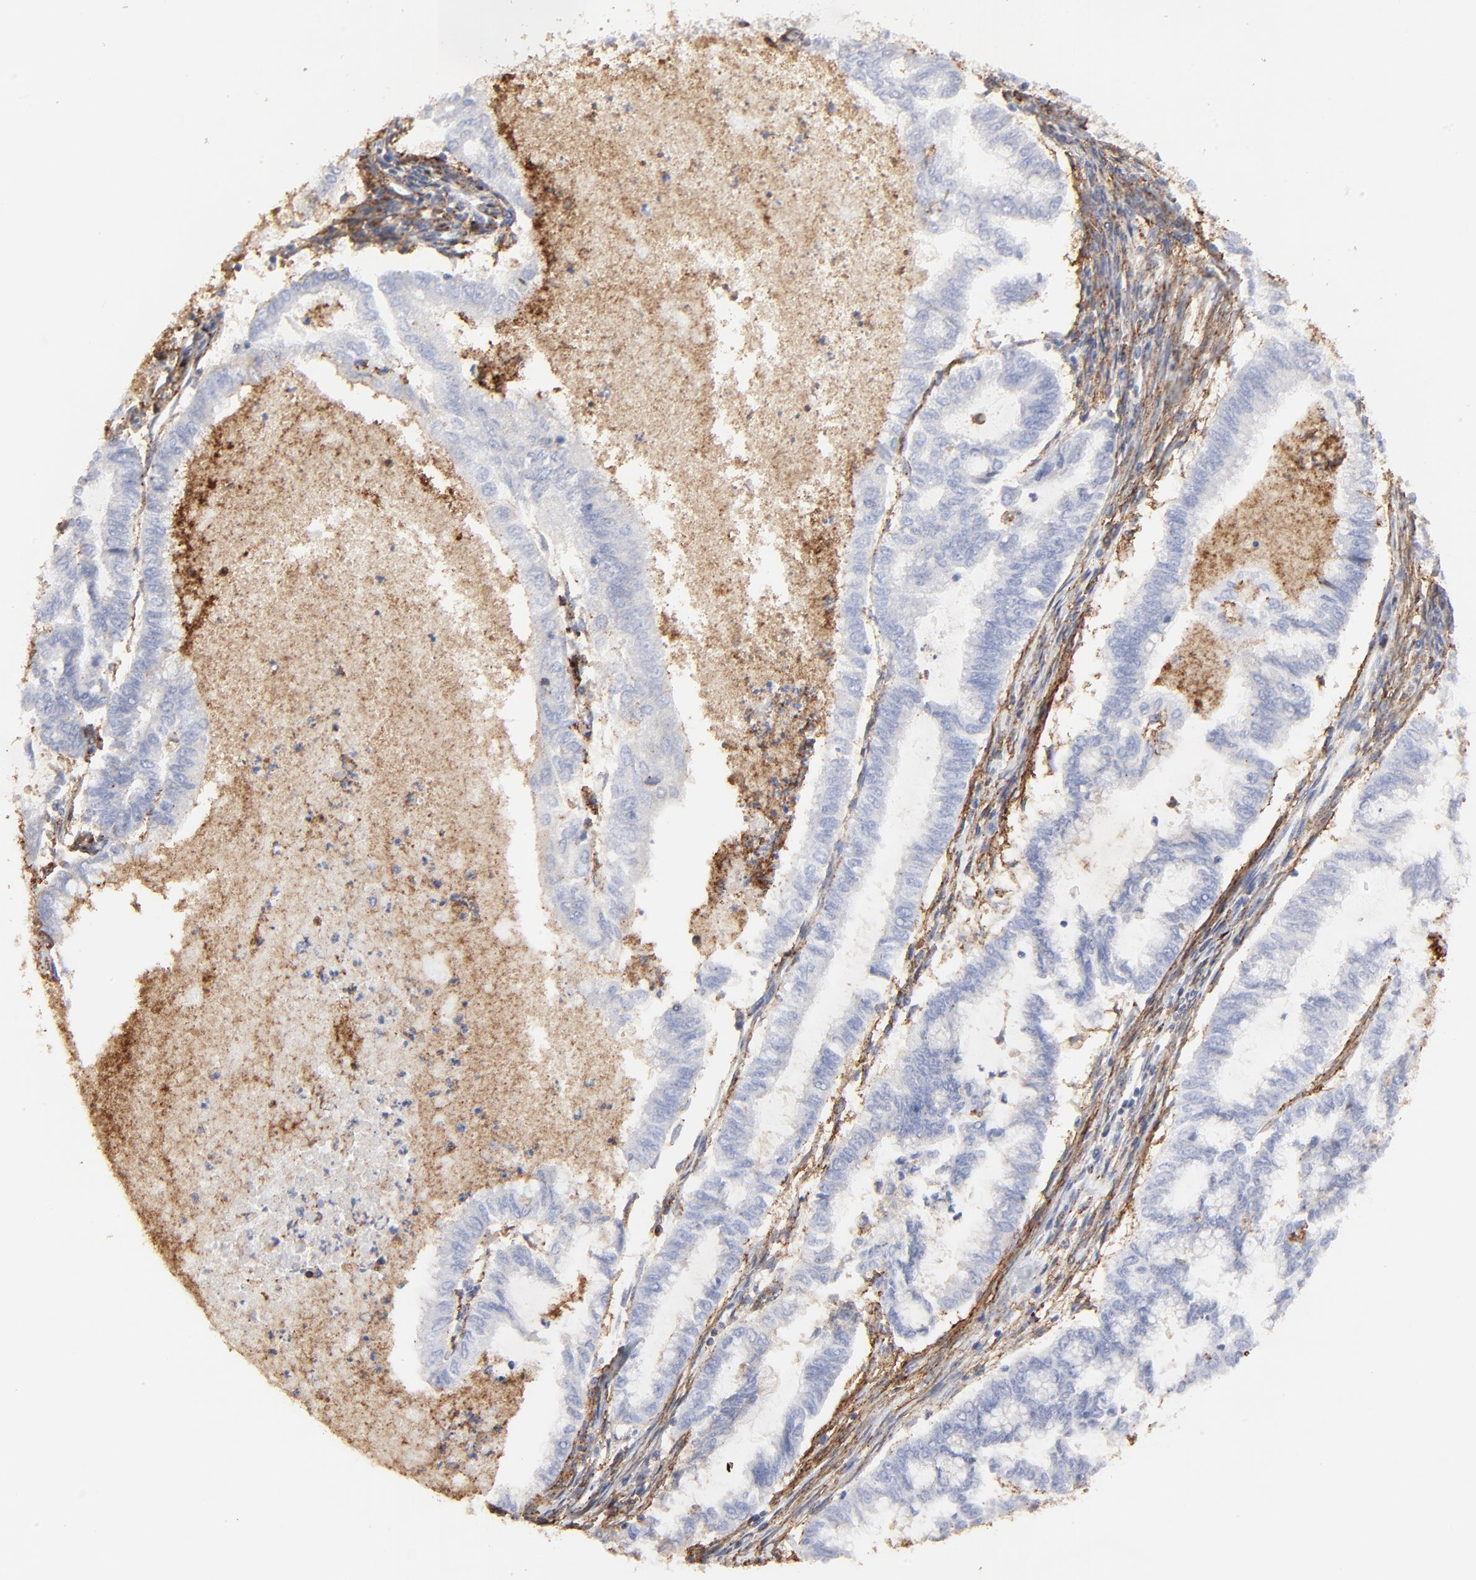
{"staining": {"intensity": "negative", "quantity": "none", "location": "none"}, "tissue": "endometrial cancer", "cell_type": "Tumor cells", "image_type": "cancer", "snomed": [{"axis": "morphology", "description": "Adenocarcinoma, NOS"}, {"axis": "topography", "description": "Endometrium"}], "caption": "Immunohistochemical staining of human adenocarcinoma (endometrial) demonstrates no significant positivity in tumor cells.", "gene": "ANXA6", "patient": {"sex": "female", "age": 79}}